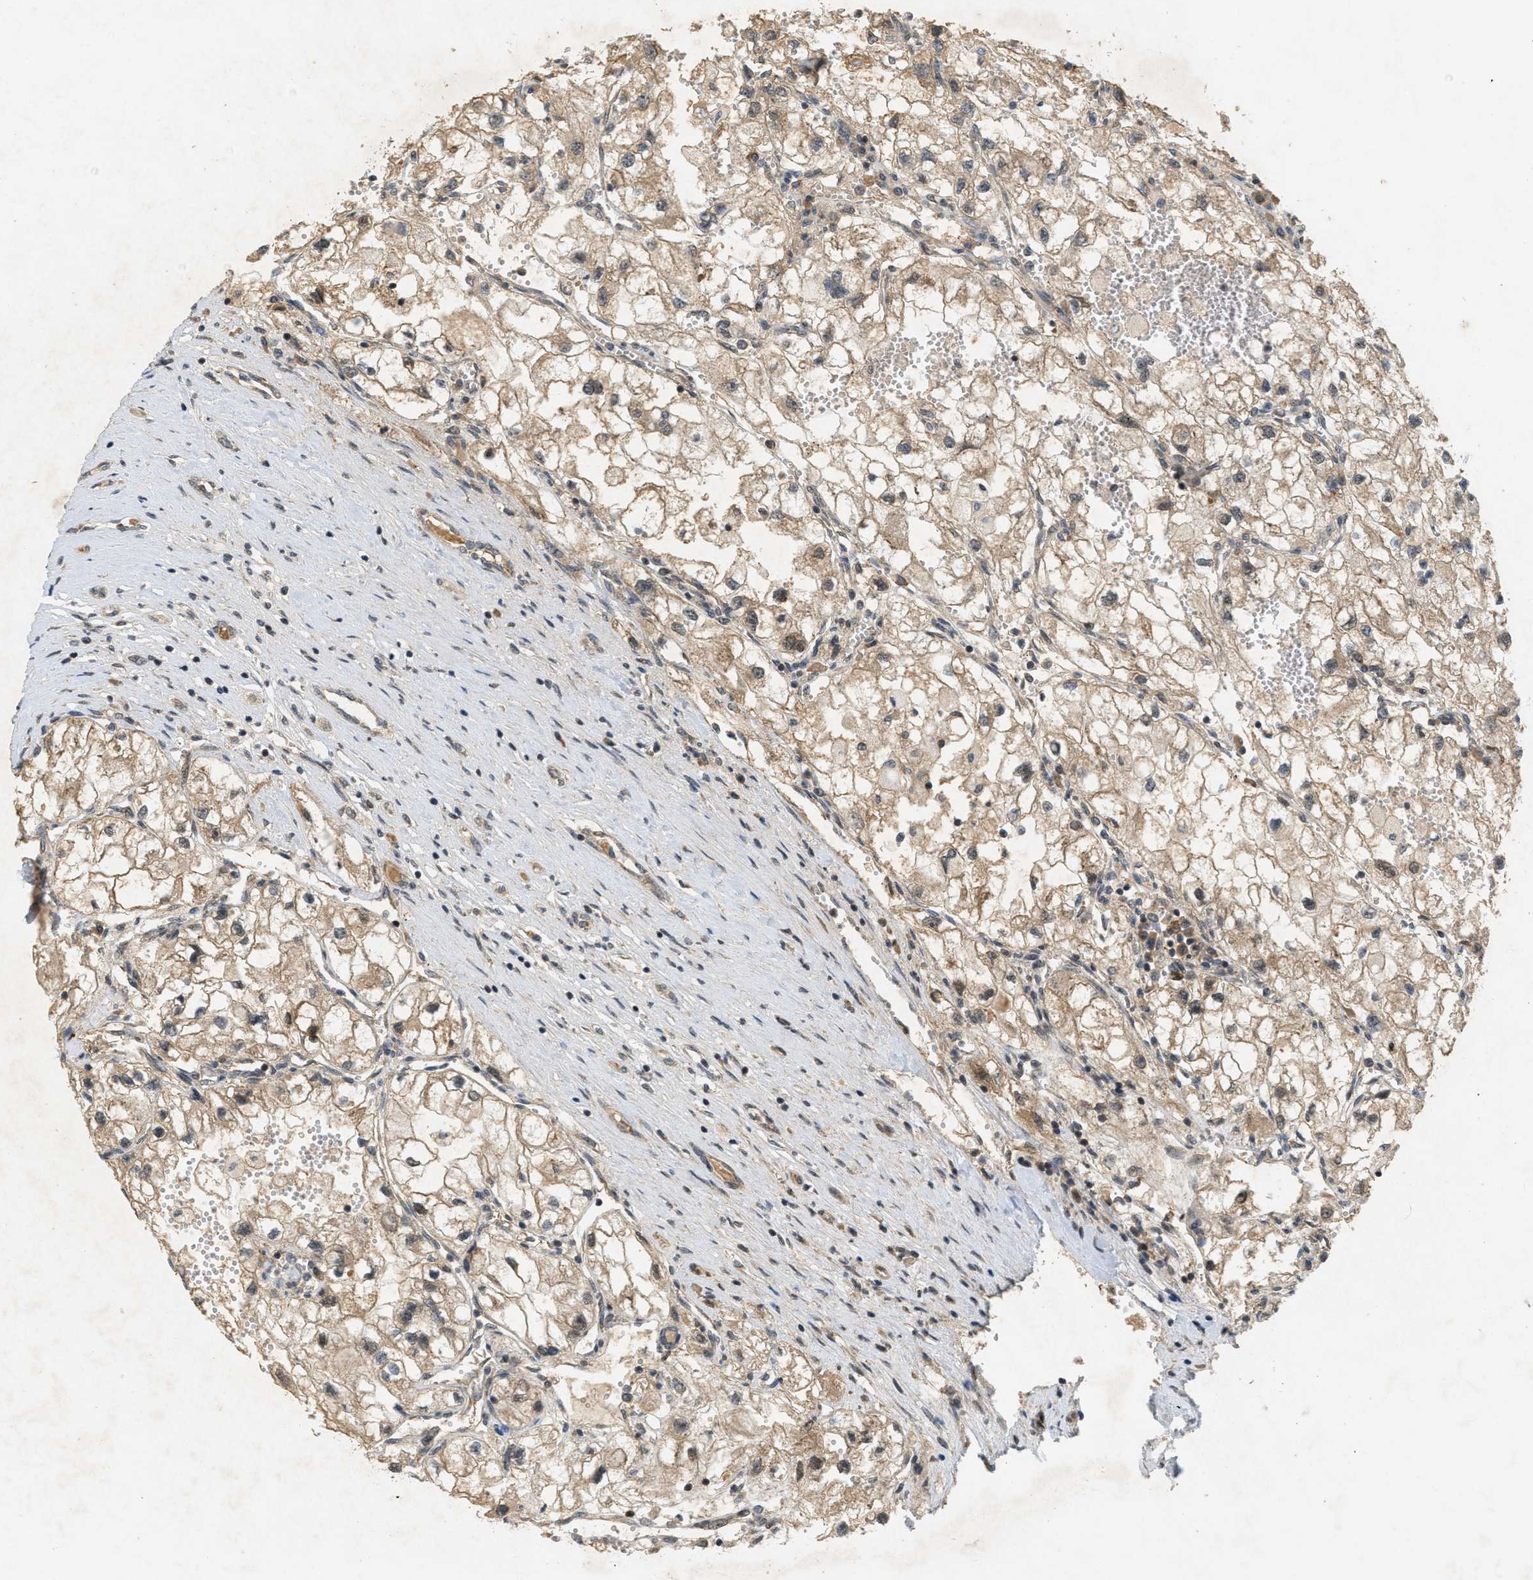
{"staining": {"intensity": "moderate", "quantity": ">75%", "location": "cytoplasmic/membranous"}, "tissue": "renal cancer", "cell_type": "Tumor cells", "image_type": "cancer", "snomed": [{"axis": "morphology", "description": "Adenocarcinoma, NOS"}, {"axis": "topography", "description": "Kidney"}], "caption": "About >75% of tumor cells in adenocarcinoma (renal) display moderate cytoplasmic/membranous protein staining as visualized by brown immunohistochemical staining.", "gene": "PRKD1", "patient": {"sex": "female", "age": 70}}